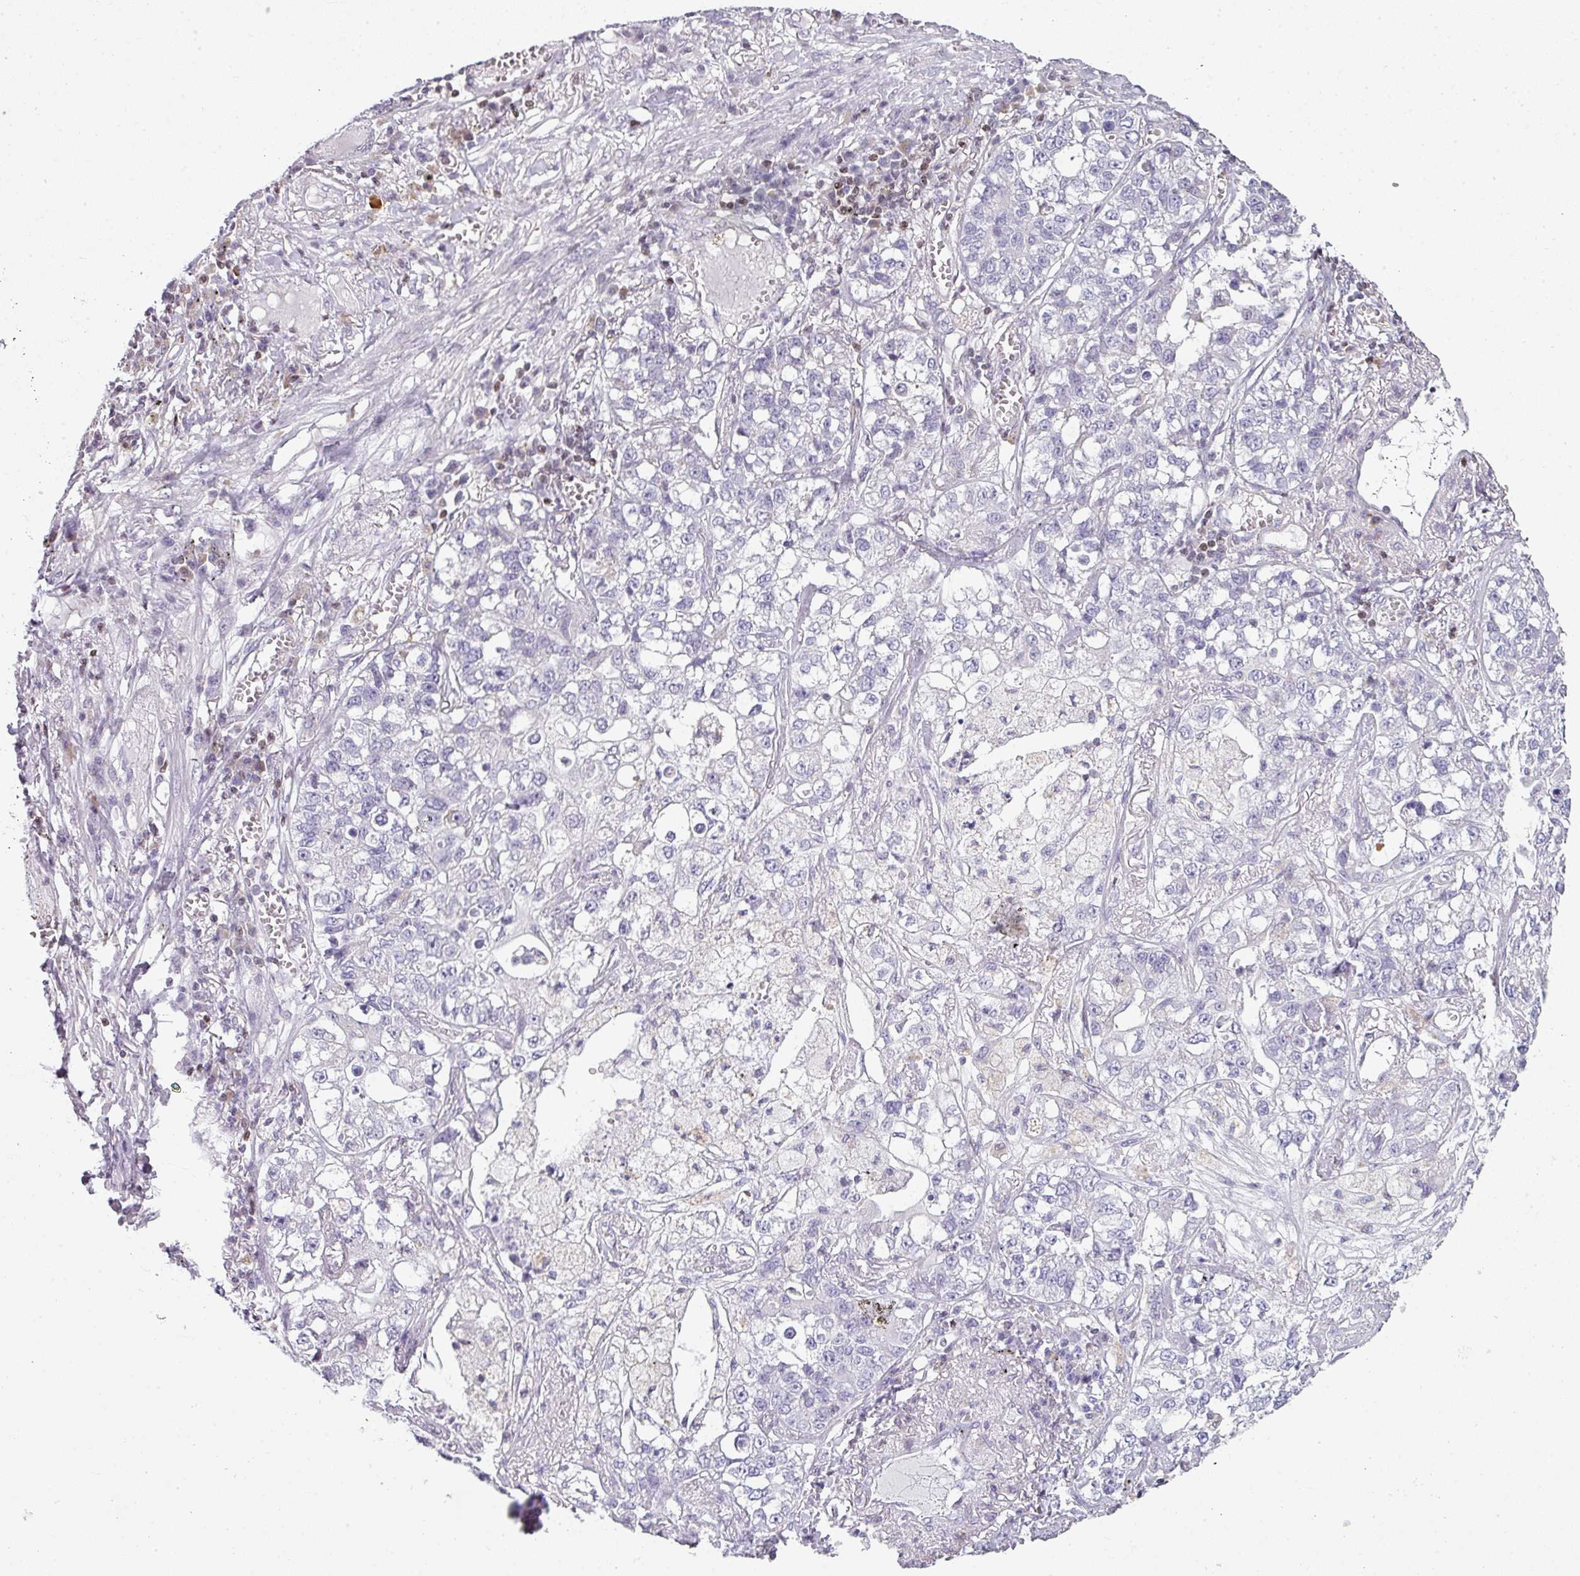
{"staining": {"intensity": "negative", "quantity": "none", "location": "none"}, "tissue": "lung cancer", "cell_type": "Tumor cells", "image_type": "cancer", "snomed": [{"axis": "morphology", "description": "Adenocarcinoma, NOS"}, {"axis": "topography", "description": "Lung"}], "caption": "The histopathology image displays no staining of tumor cells in lung cancer (adenocarcinoma).", "gene": "STAT5A", "patient": {"sex": "male", "age": 49}}